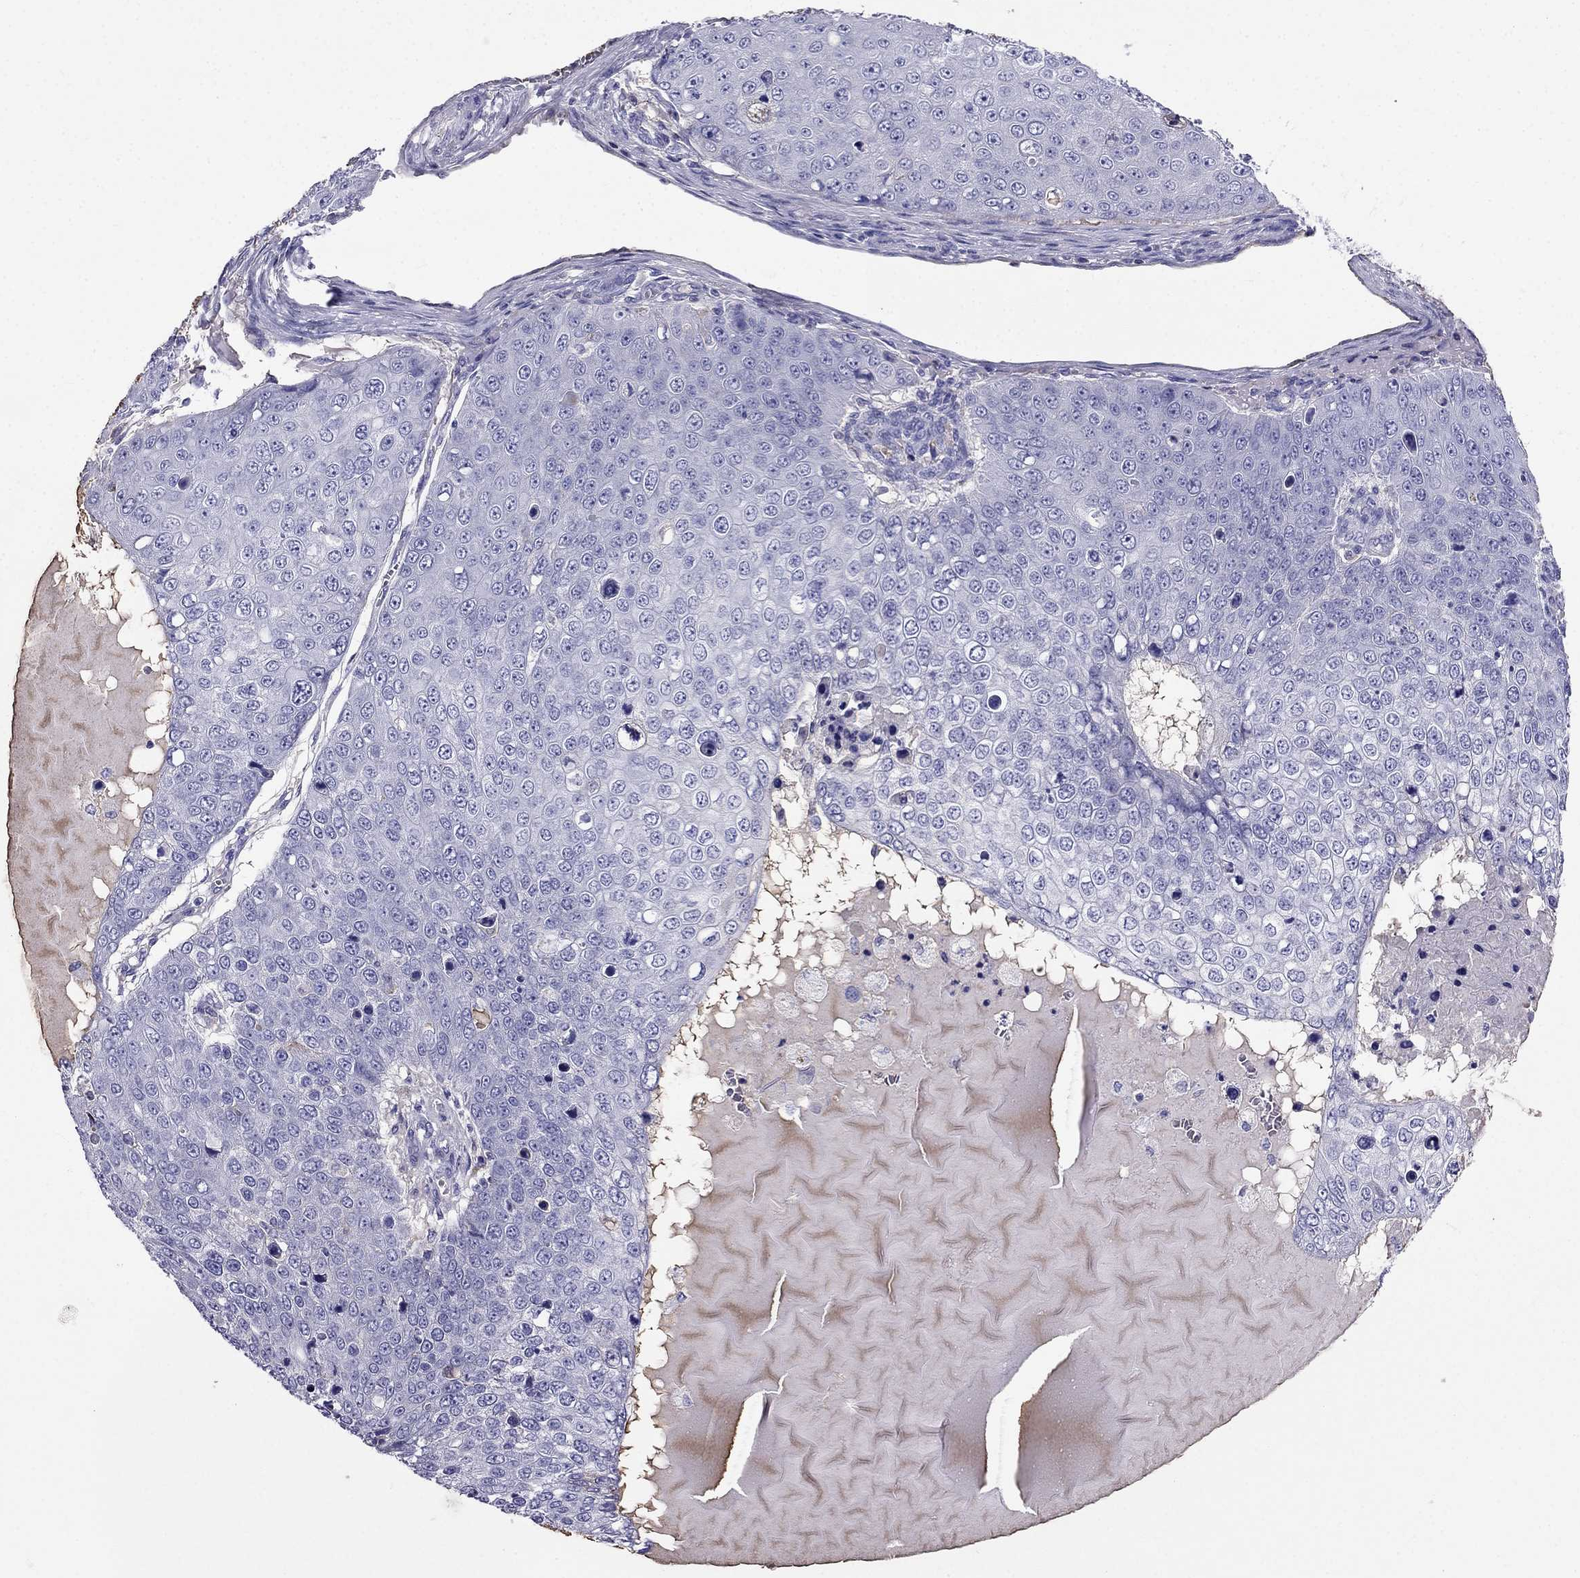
{"staining": {"intensity": "negative", "quantity": "none", "location": "none"}, "tissue": "skin cancer", "cell_type": "Tumor cells", "image_type": "cancer", "snomed": [{"axis": "morphology", "description": "Squamous cell carcinoma, NOS"}, {"axis": "topography", "description": "Skin"}], "caption": "Protein analysis of skin cancer (squamous cell carcinoma) reveals no significant positivity in tumor cells.", "gene": "TBC1D21", "patient": {"sex": "male", "age": 71}}